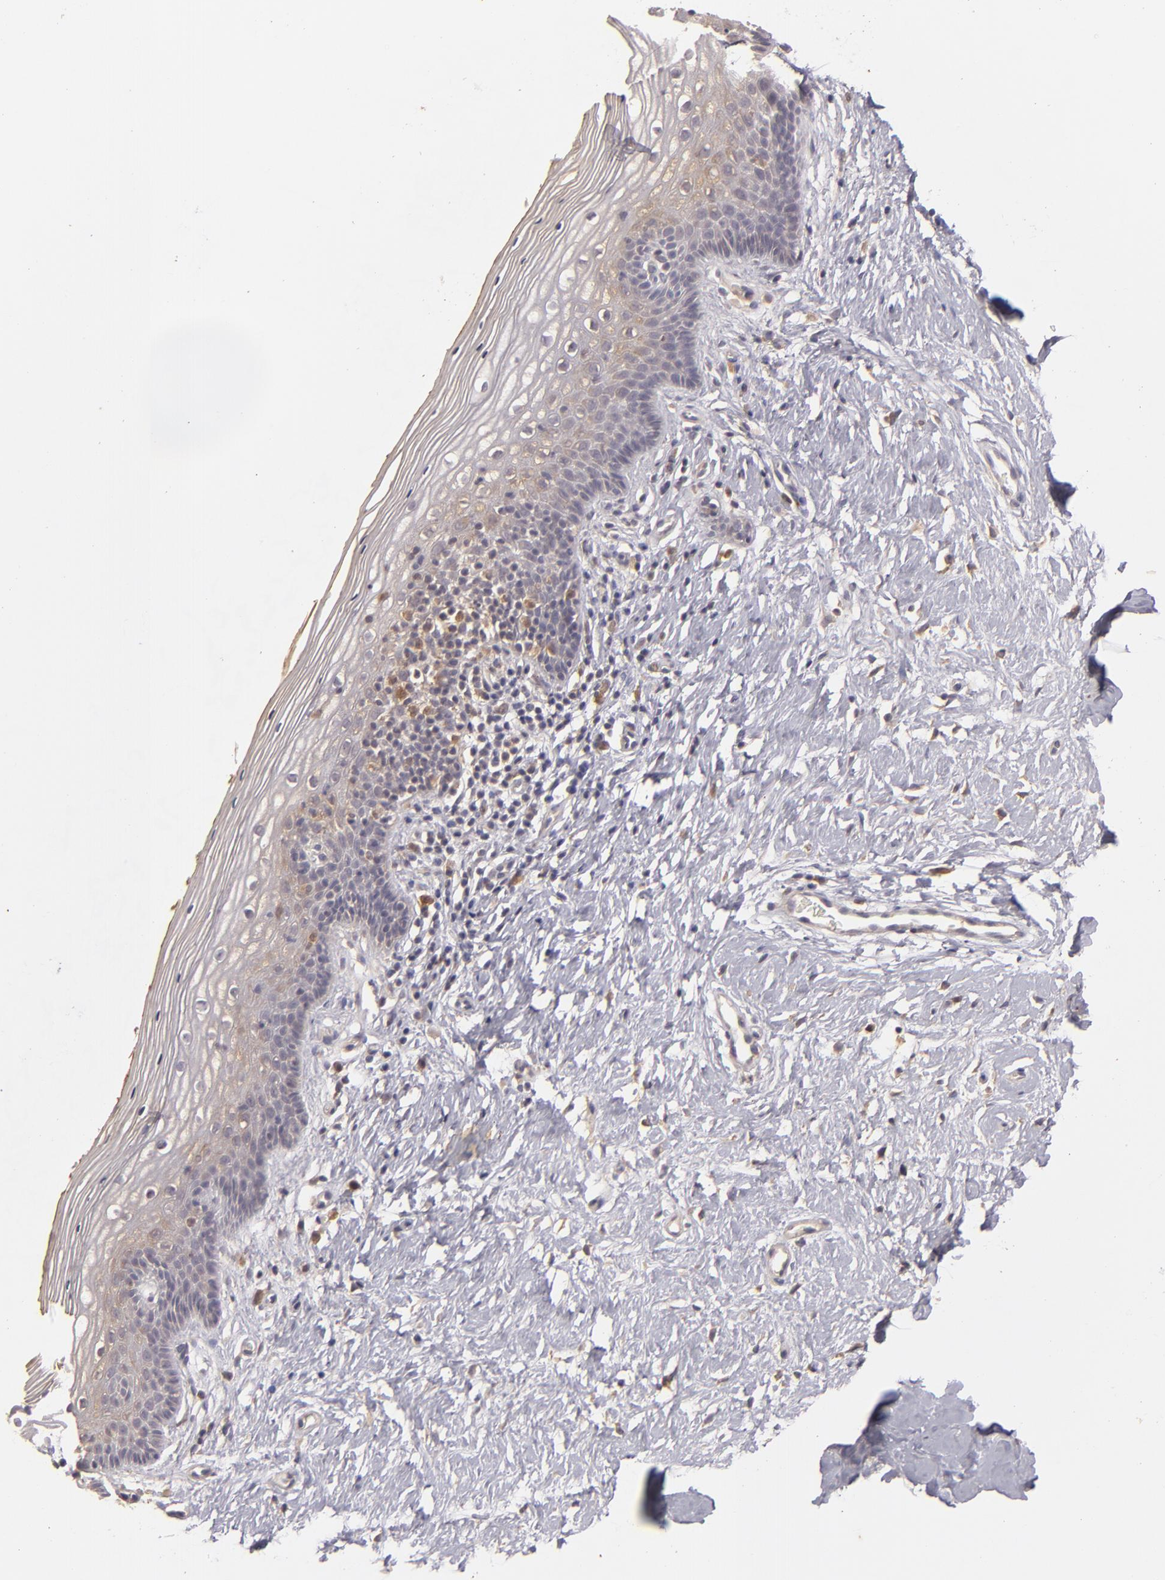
{"staining": {"intensity": "weak", "quantity": "<25%", "location": "cytoplasmic/membranous"}, "tissue": "vagina", "cell_type": "Squamous epithelial cells", "image_type": "normal", "snomed": [{"axis": "morphology", "description": "Normal tissue, NOS"}, {"axis": "topography", "description": "Vagina"}], "caption": "Vagina stained for a protein using immunohistochemistry (IHC) demonstrates no positivity squamous epithelial cells.", "gene": "PRKCD", "patient": {"sex": "female", "age": 46}}